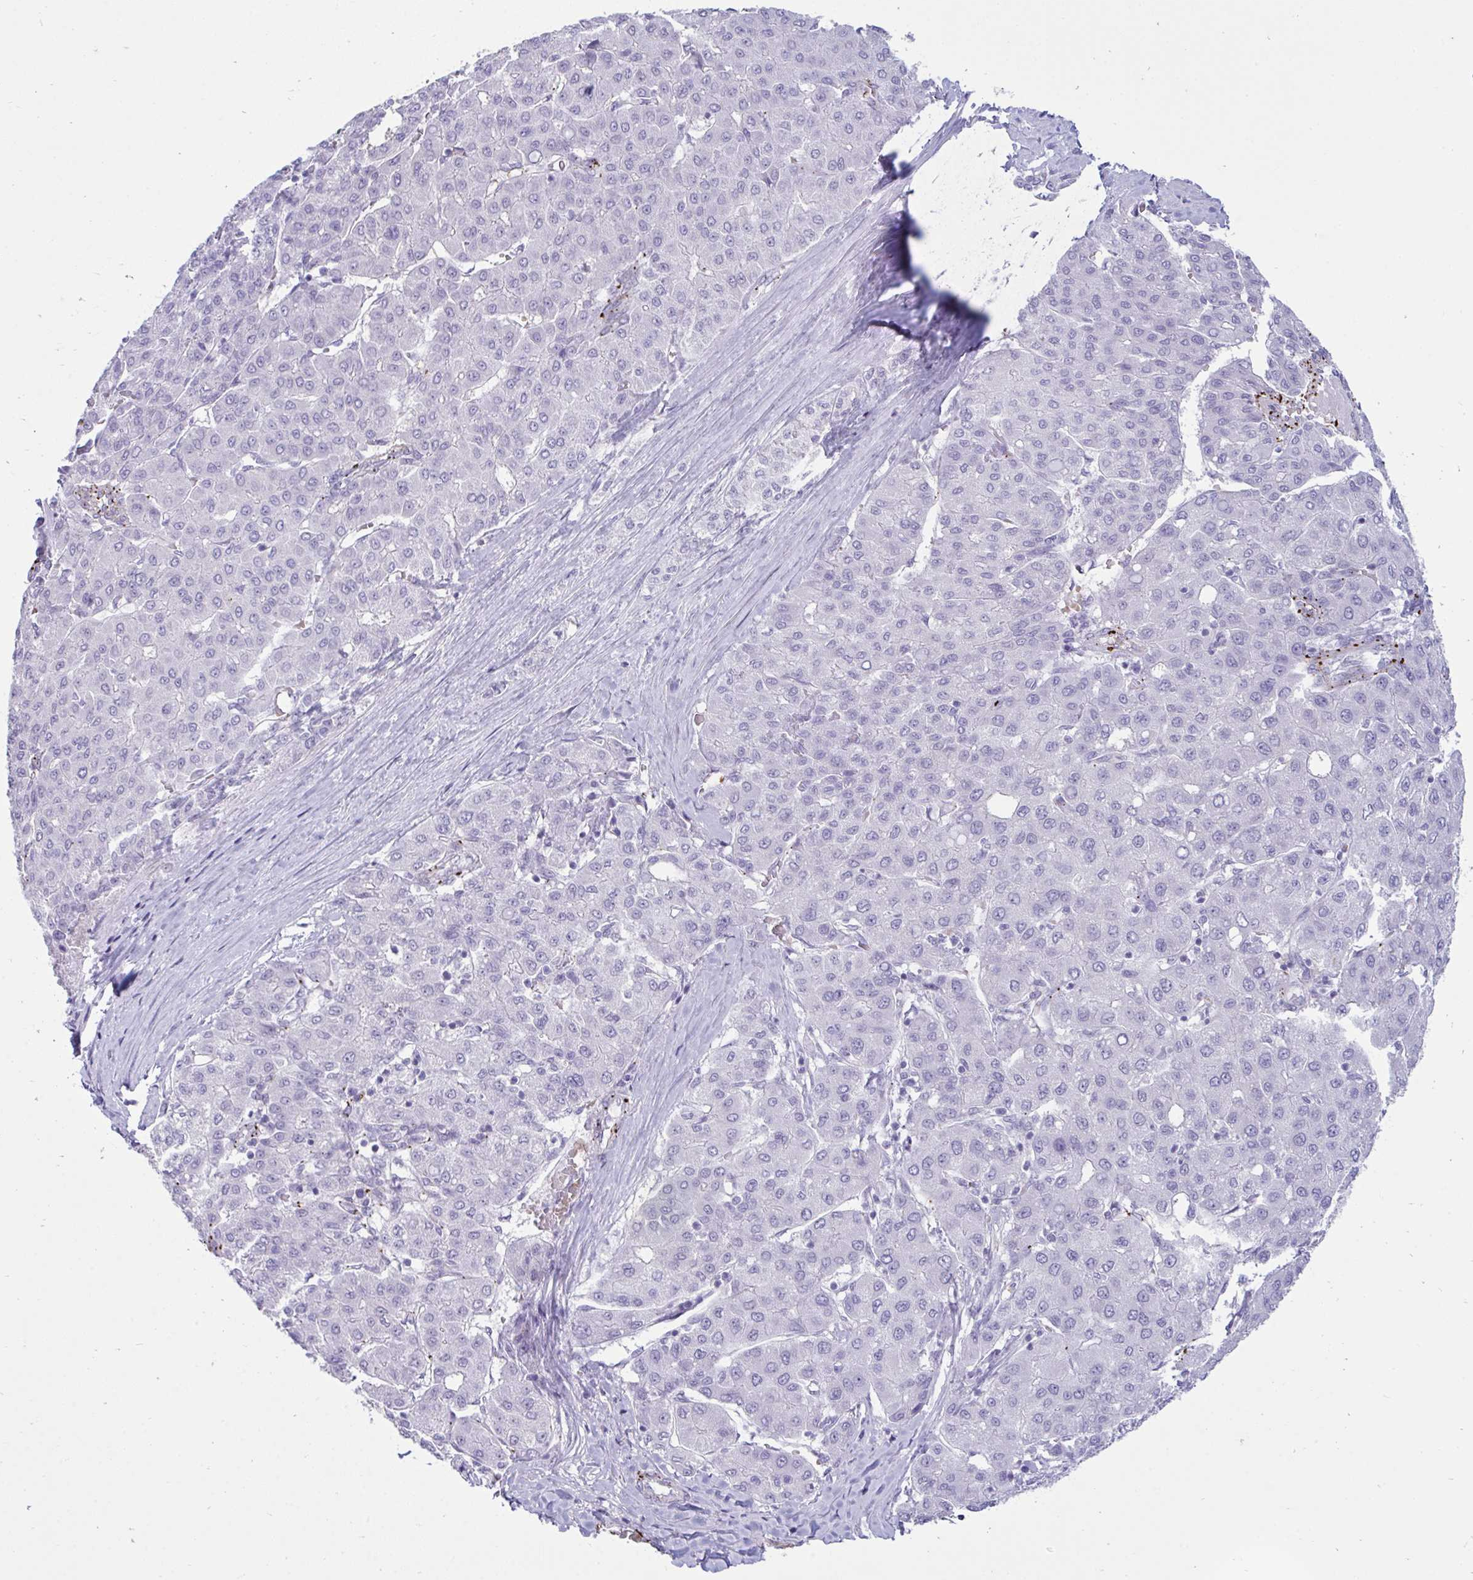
{"staining": {"intensity": "negative", "quantity": "none", "location": "none"}, "tissue": "liver cancer", "cell_type": "Tumor cells", "image_type": "cancer", "snomed": [{"axis": "morphology", "description": "Carcinoma, Hepatocellular, NOS"}, {"axis": "topography", "description": "Liver"}], "caption": "Protein analysis of liver cancer (hepatocellular carcinoma) demonstrates no significant positivity in tumor cells.", "gene": "UBL3", "patient": {"sex": "male", "age": 65}}